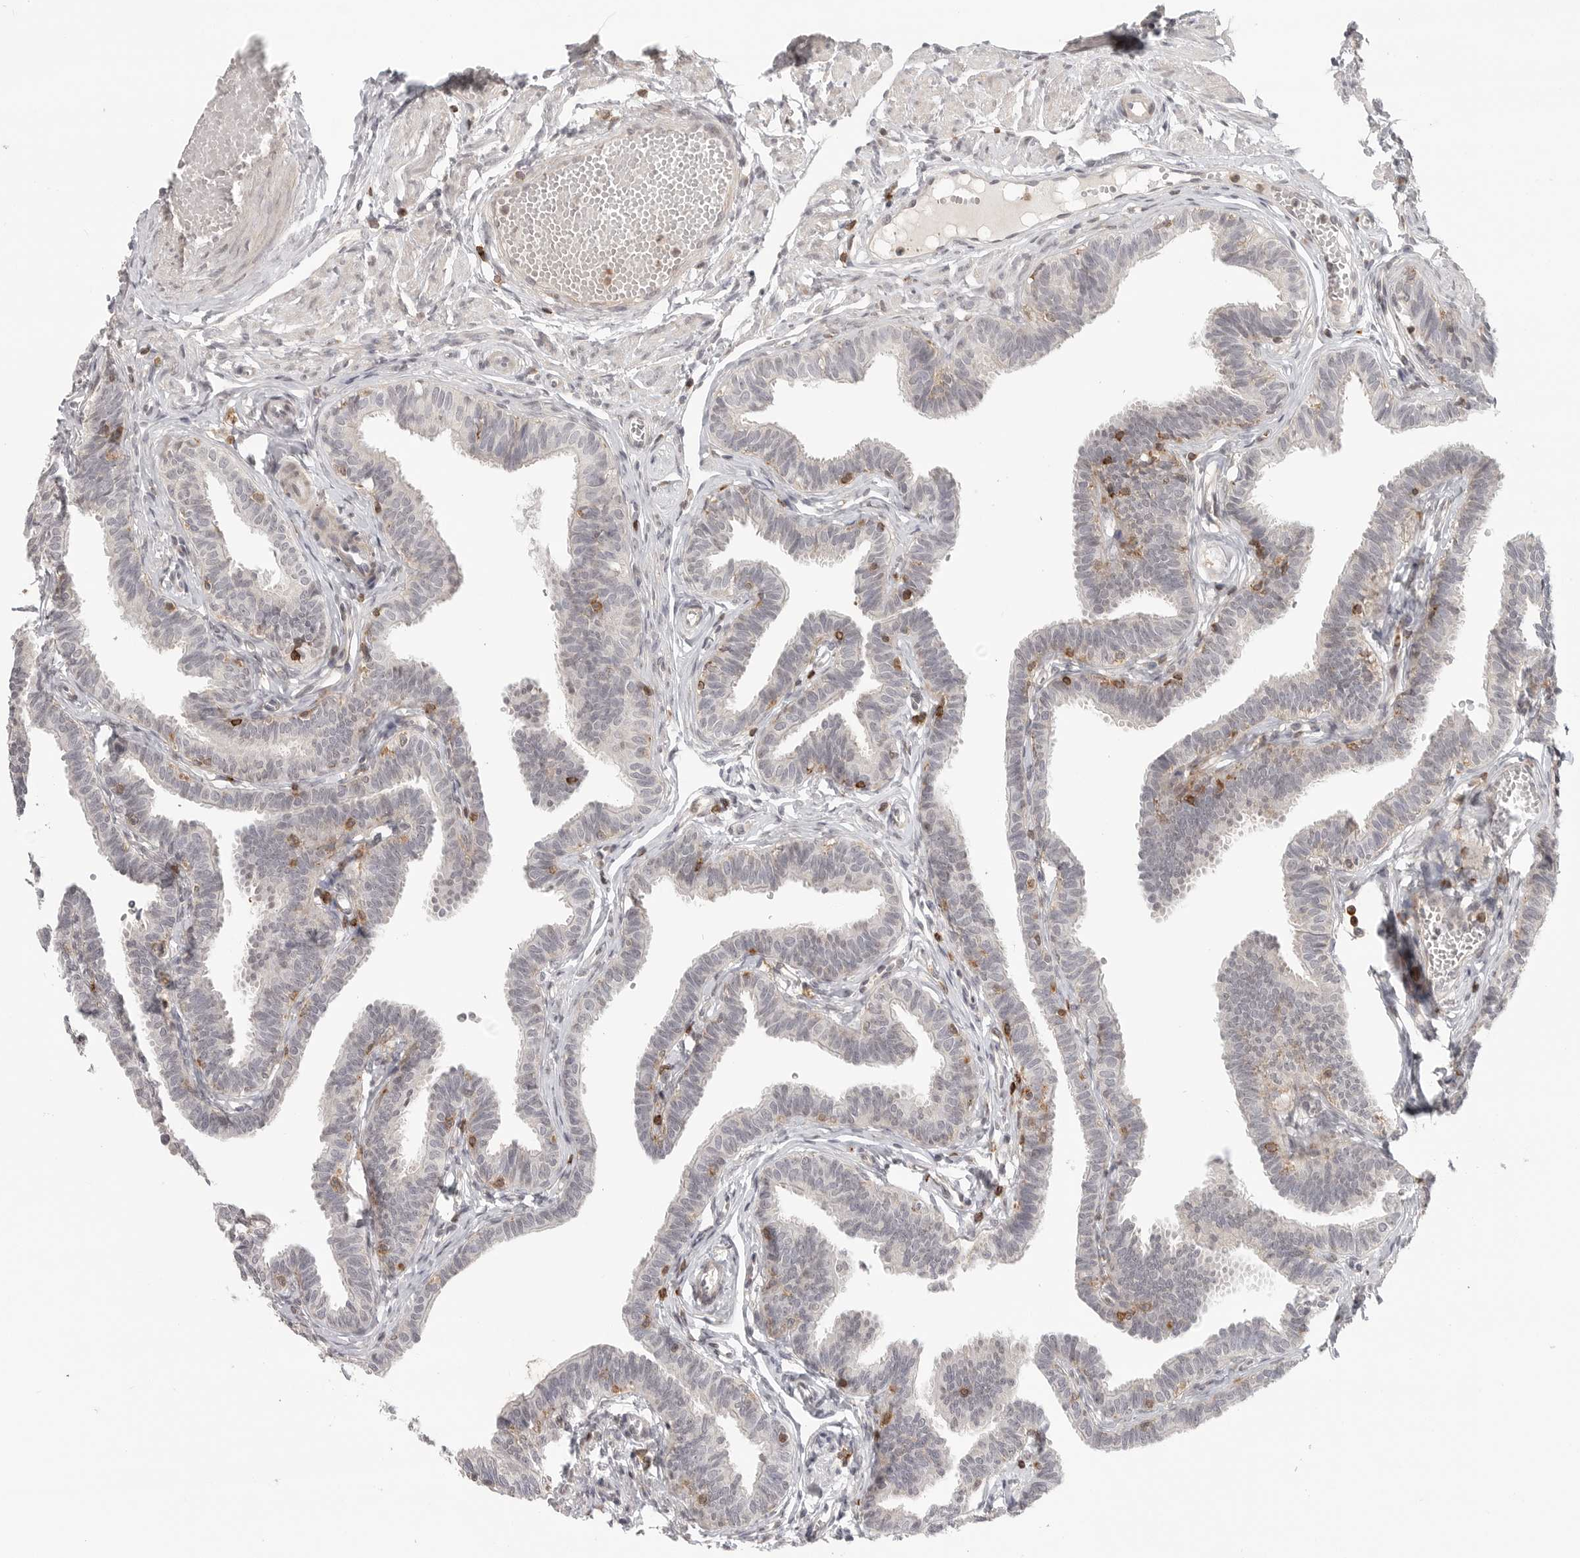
{"staining": {"intensity": "negative", "quantity": "none", "location": "none"}, "tissue": "fallopian tube", "cell_type": "Glandular cells", "image_type": "normal", "snomed": [{"axis": "morphology", "description": "Normal tissue, NOS"}, {"axis": "topography", "description": "Fallopian tube"}, {"axis": "topography", "description": "Ovary"}], "caption": "The immunohistochemistry (IHC) micrograph has no significant staining in glandular cells of fallopian tube. (Immunohistochemistry, brightfield microscopy, high magnification).", "gene": "SH3KBP1", "patient": {"sex": "female", "age": 23}}